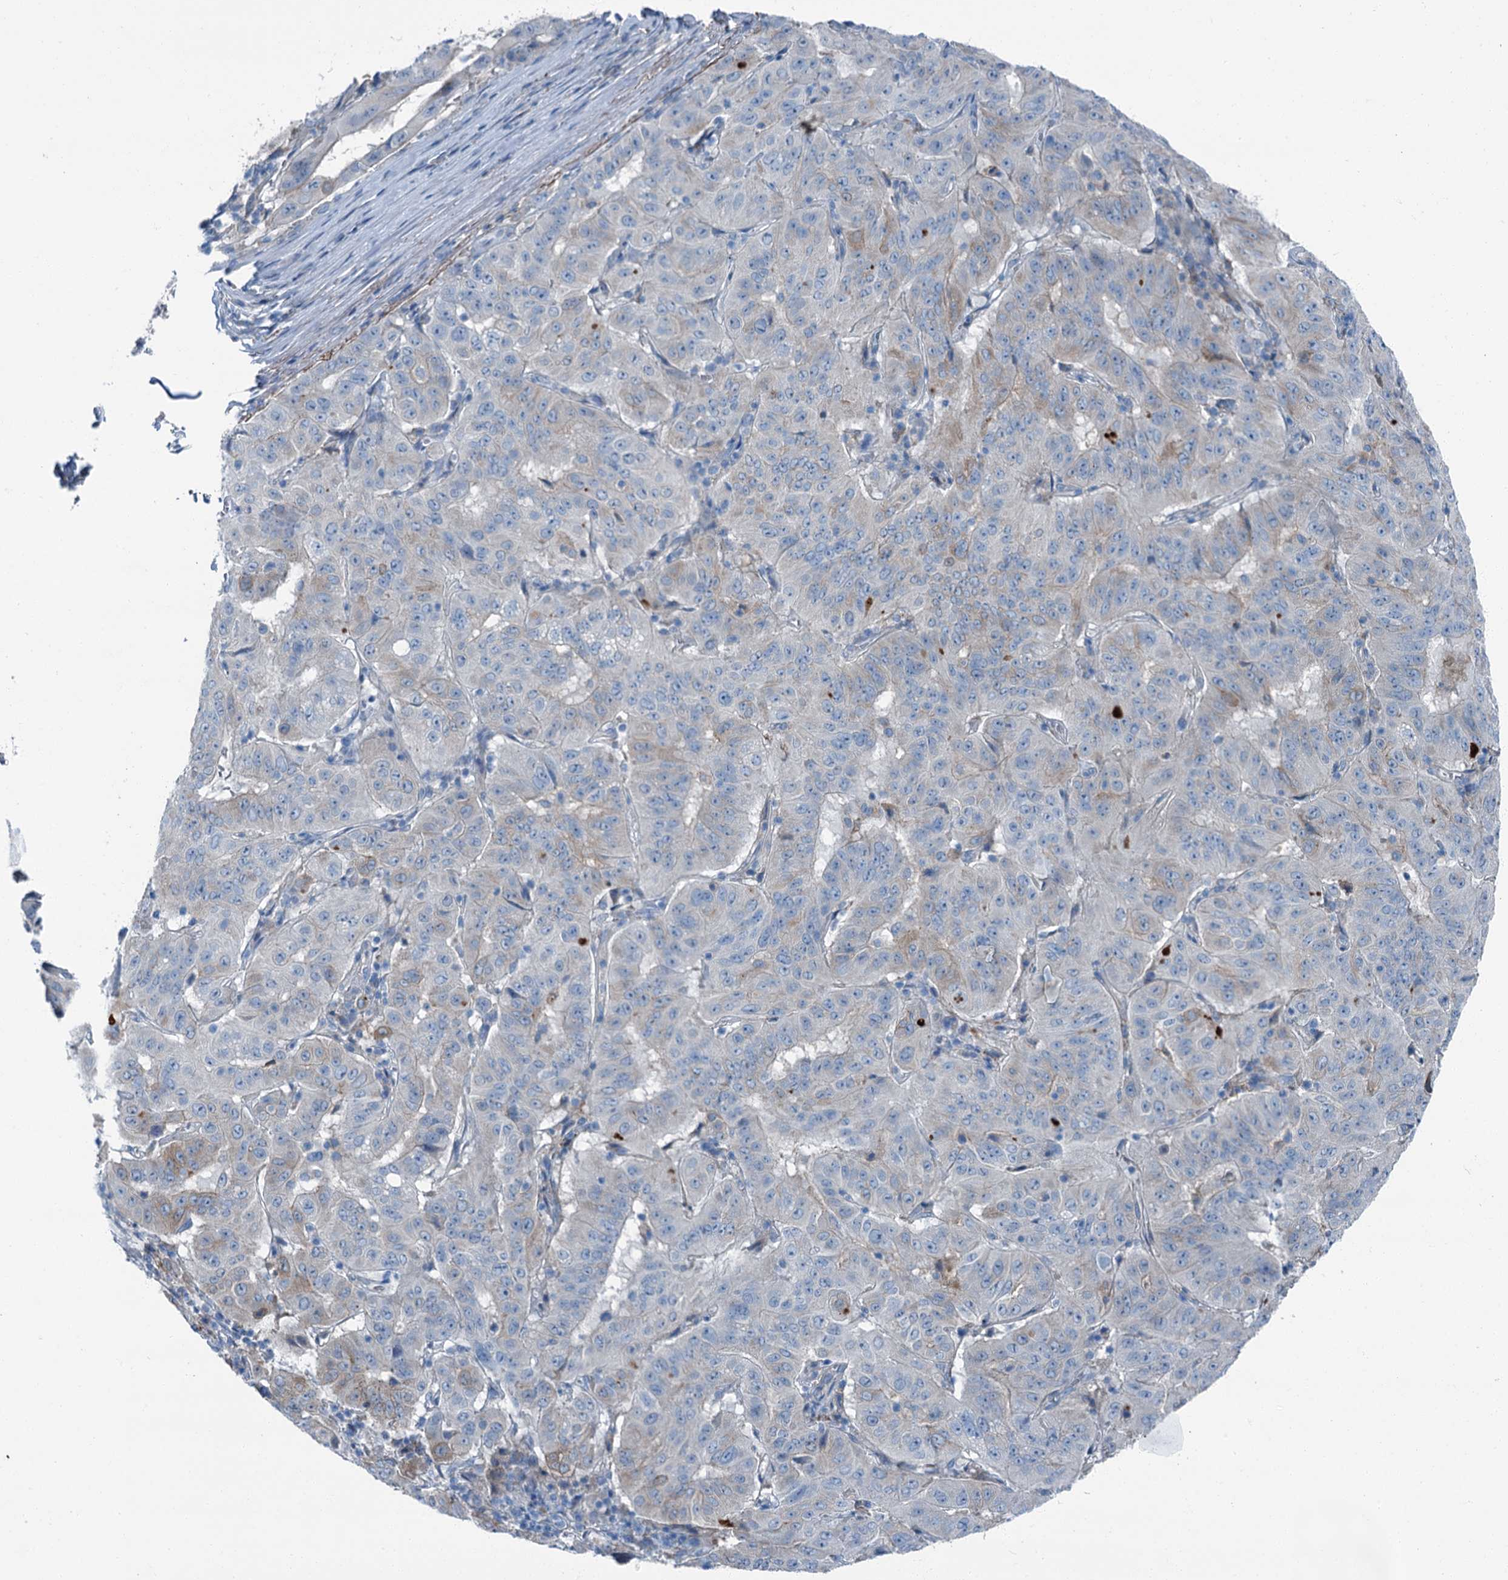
{"staining": {"intensity": "weak", "quantity": "<25%", "location": "cytoplasmic/membranous"}, "tissue": "pancreatic cancer", "cell_type": "Tumor cells", "image_type": "cancer", "snomed": [{"axis": "morphology", "description": "Adenocarcinoma, NOS"}, {"axis": "topography", "description": "Pancreas"}], "caption": "Histopathology image shows no significant protein staining in tumor cells of pancreatic cancer (adenocarcinoma).", "gene": "AXL", "patient": {"sex": "male", "age": 63}}